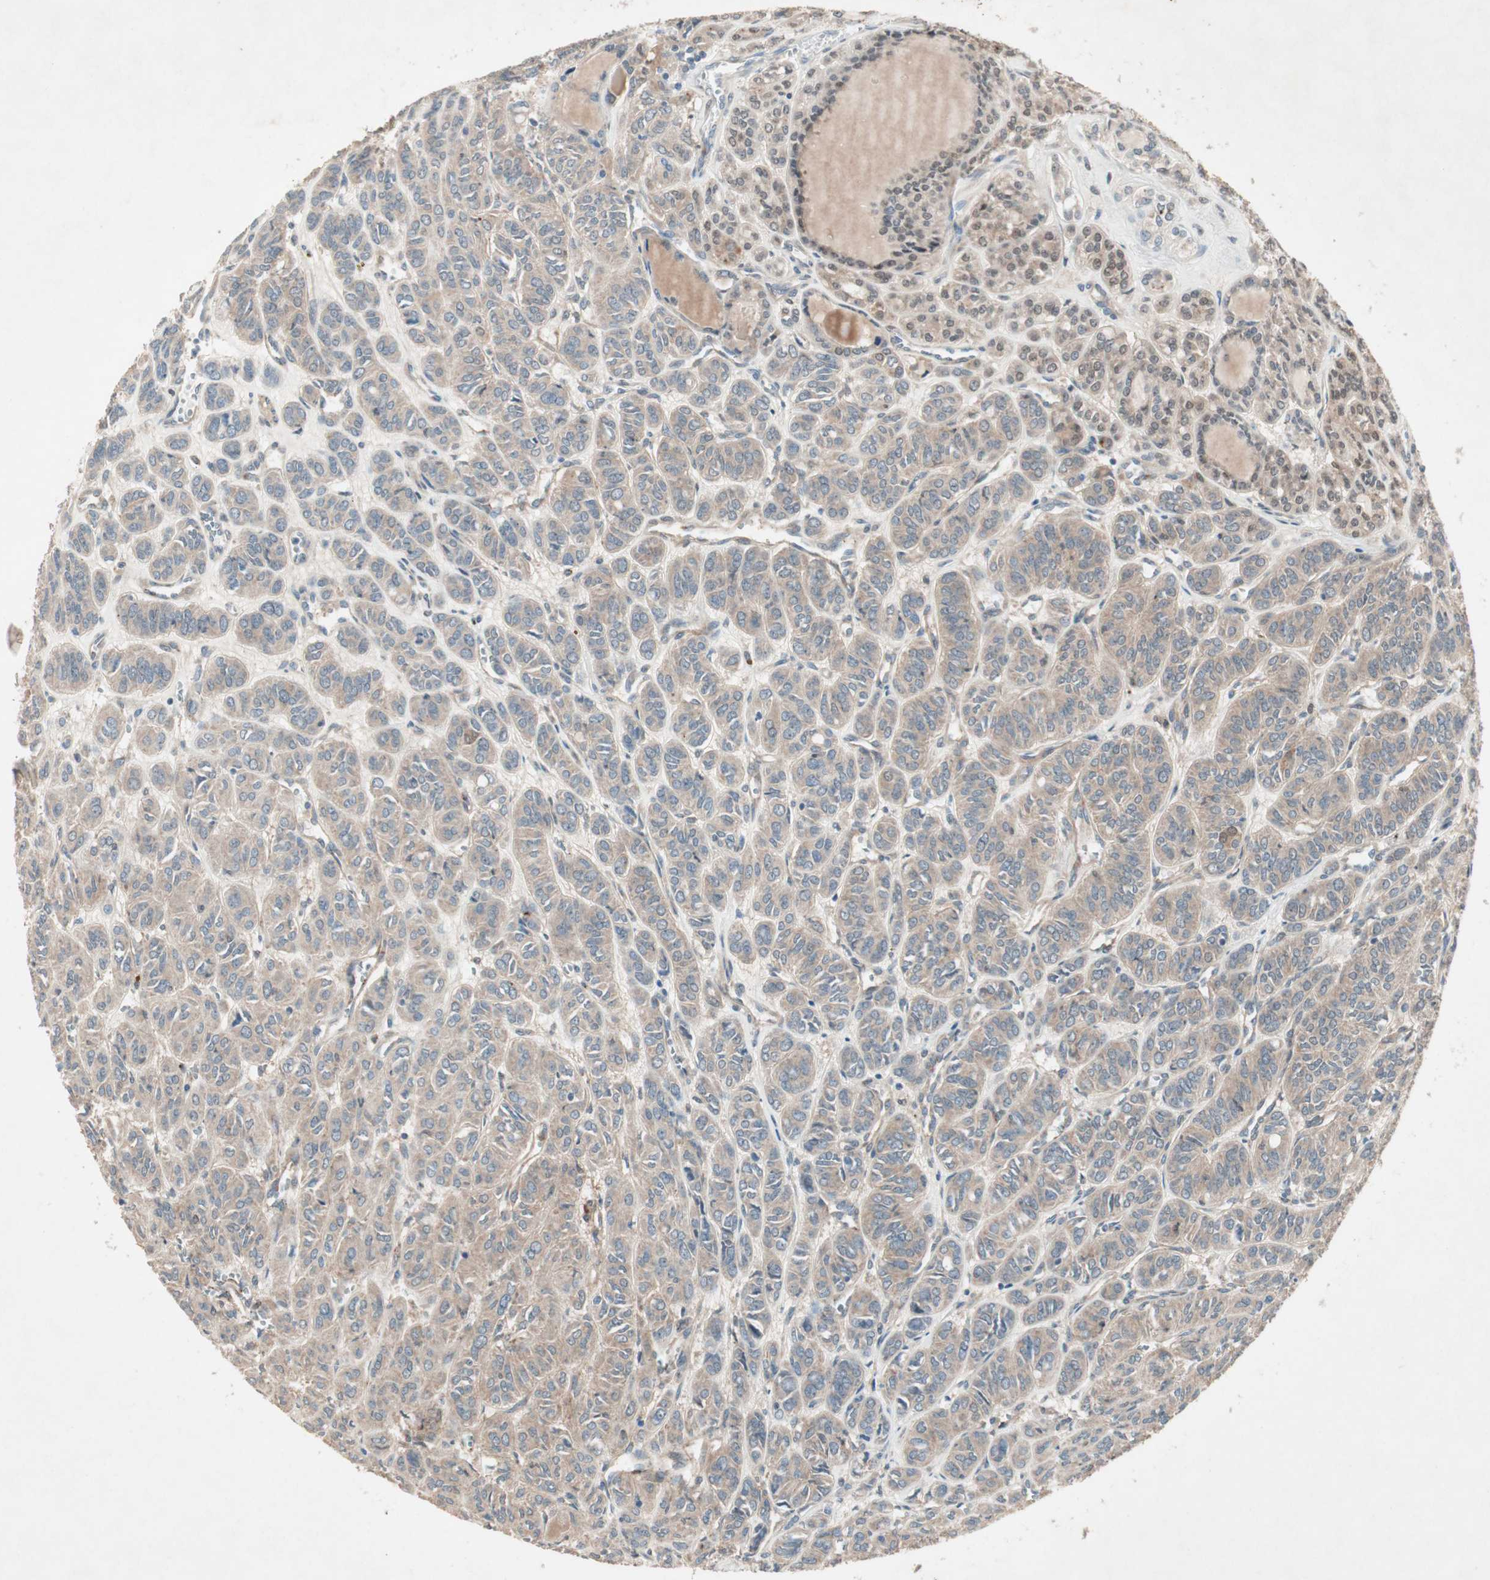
{"staining": {"intensity": "moderate", "quantity": "25%-75%", "location": "cytoplasmic/membranous"}, "tissue": "thyroid cancer", "cell_type": "Tumor cells", "image_type": "cancer", "snomed": [{"axis": "morphology", "description": "Follicular adenoma carcinoma, NOS"}, {"axis": "topography", "description": "Thyroid gland"}], "caption": "Human thyroid cancer stained with a protein marker displays moderate staining in tumor cells.", "gene": "SDSL", "patient": {"sex": "female", "age": 71}}